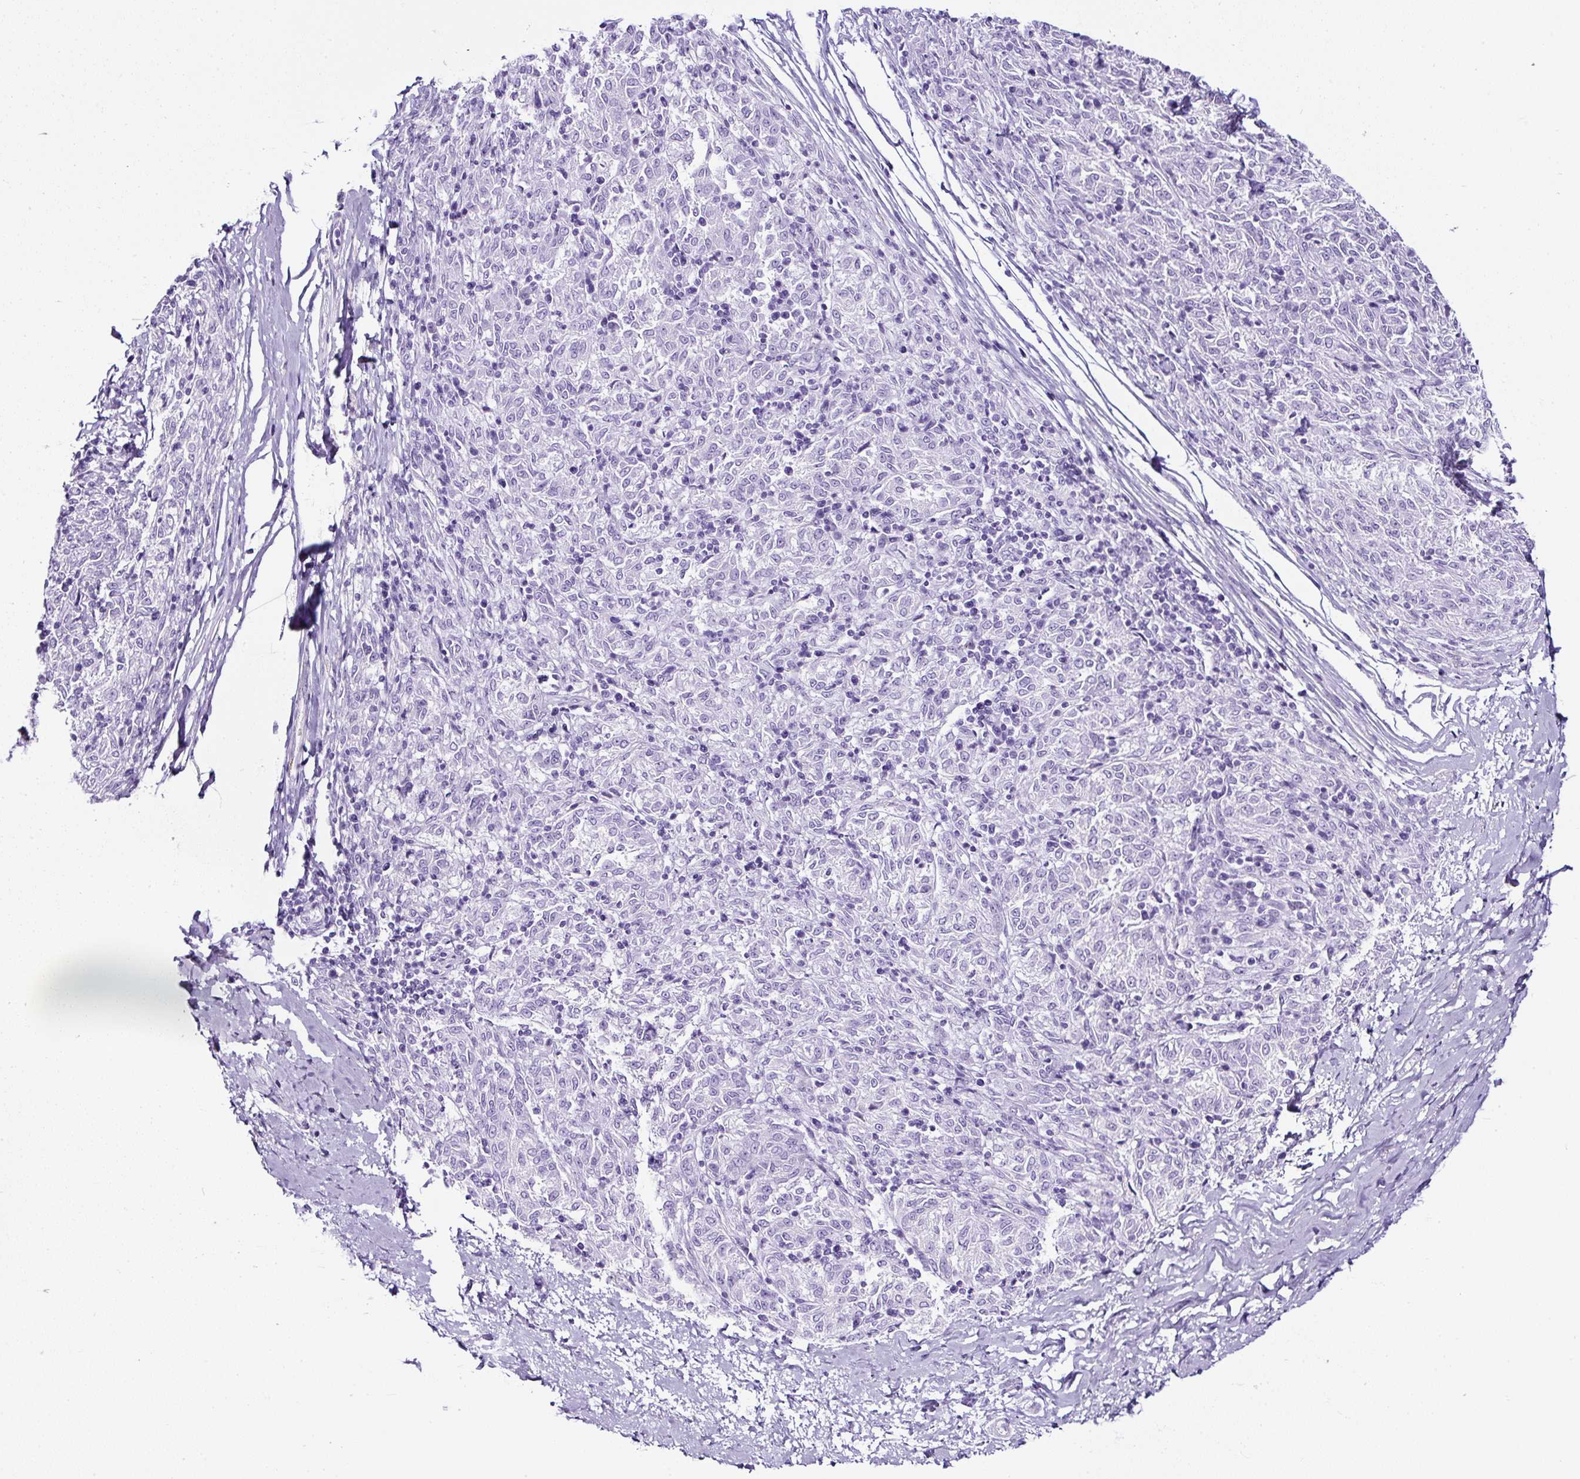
{"staining": {"intensity": "negative", "quantity": "none", "location": "none"}, "tissue": "melanoma", "cell_type": "Tumor cells", "image_type": "cancer", "snomed": [{"axis": "morphology", "description": "Malignant melanoma, NOS"}, {"axis": "topography", "description": "Skin"}], "caption": "Tumor cells show no significant positivity in melanoma. The staining was performed using DAB to visualize the protein expression in brown, while the nuclei were stained in blue with hematoxylin (Magnification: 20x).", "gene": "TMEM200B", "patient": {"sex": "female", "age": 72}}